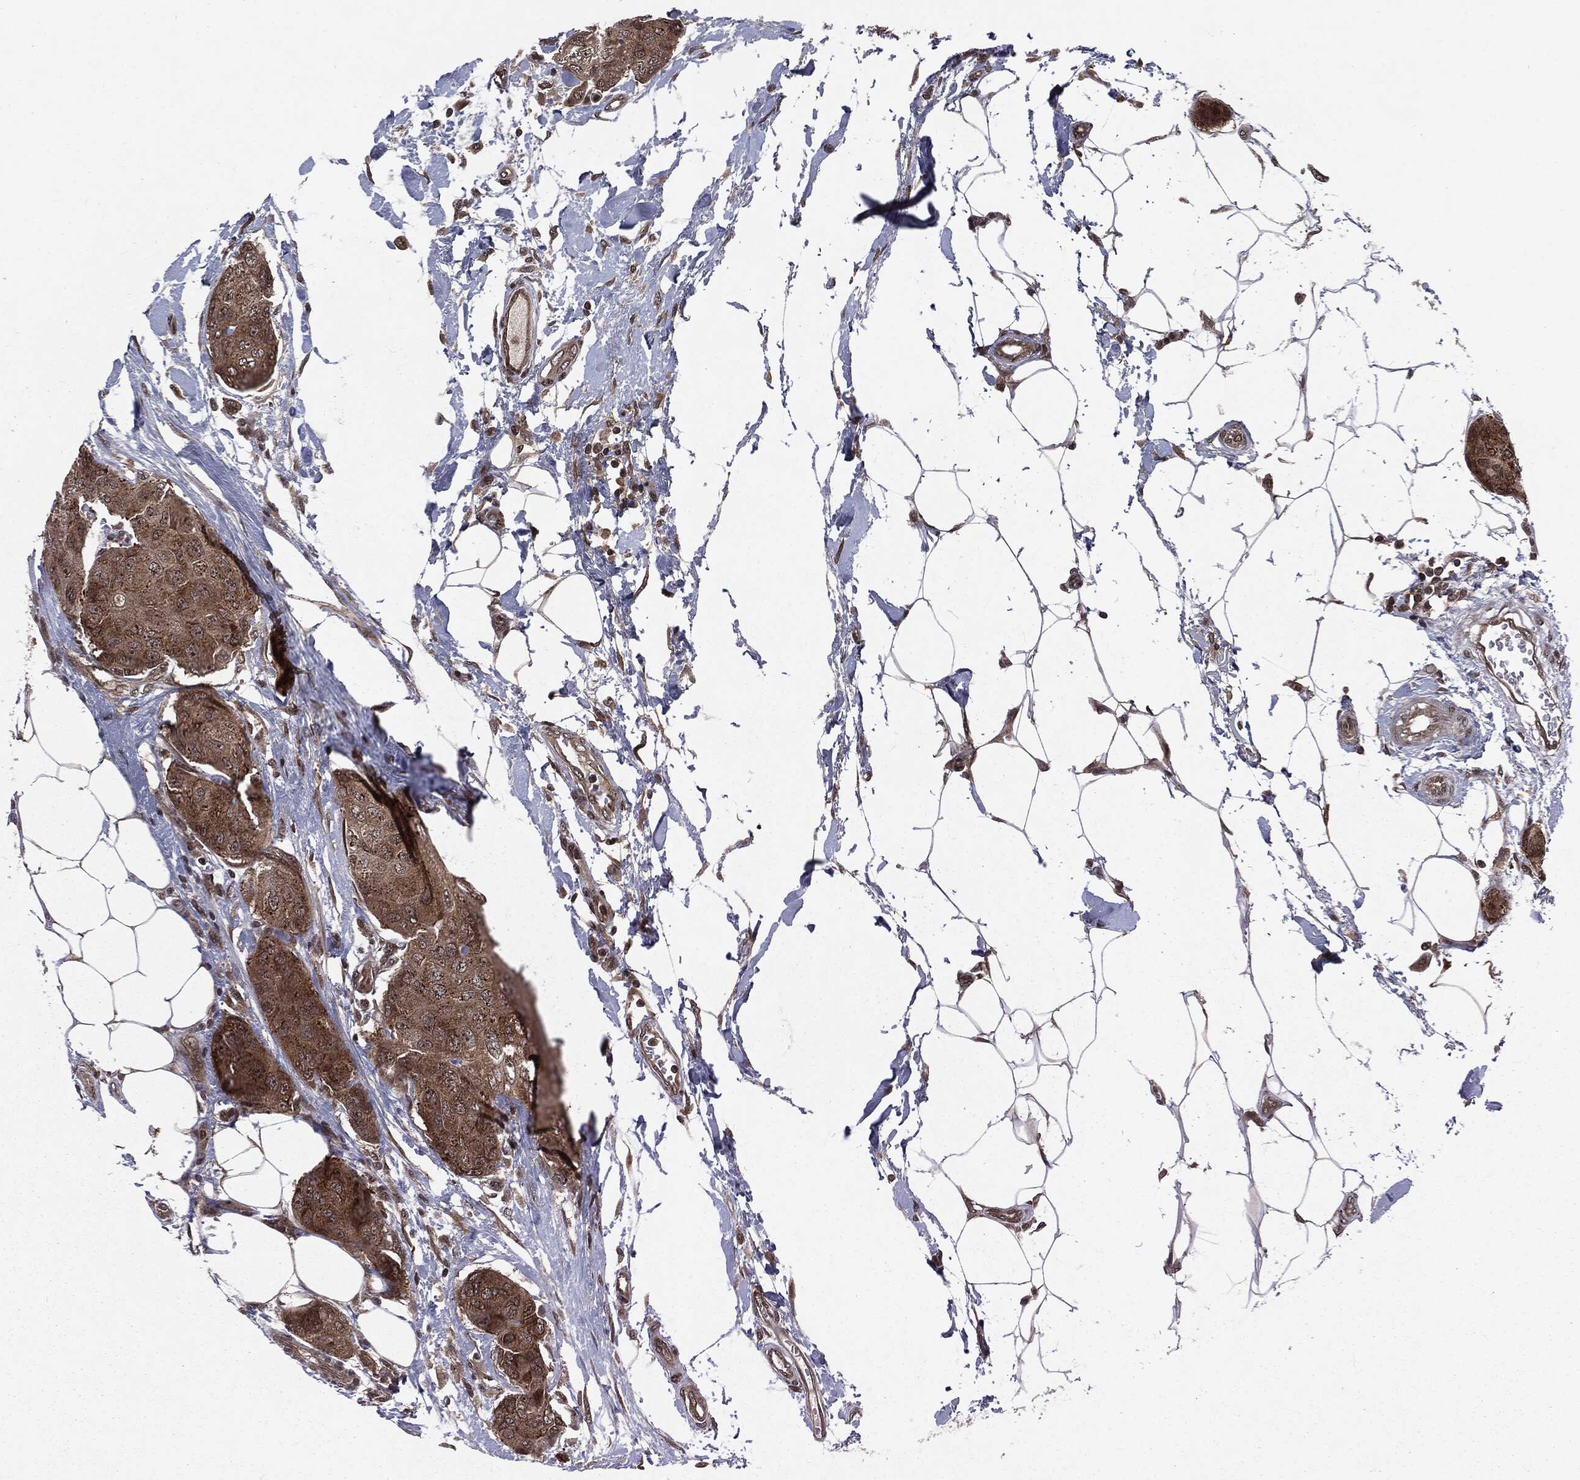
{"staining": {"intensity": "strong", "quantity": ">75%", "location": "cytoplasmic/membranous"}, "tissue": "breast cancer", "cell_type": "Tumor cells", "image_type": "cancer", "snomed": [{"axis": "morphology", "description": "Duct carcinoma"}, {"axis": "topography", "description": "Breast"}, {"axis": "topography", "description": "Lymph node"}], "caption": "Breast cancer (infiltrating ductal carcinoma) tissue reveals strong cytoplasmic/membranous staining in approximately >75% of tumor cells, visualized by immunohistochemistry.", "gene": "STAU2", "patient": {"sex": "female", "age": 80}}